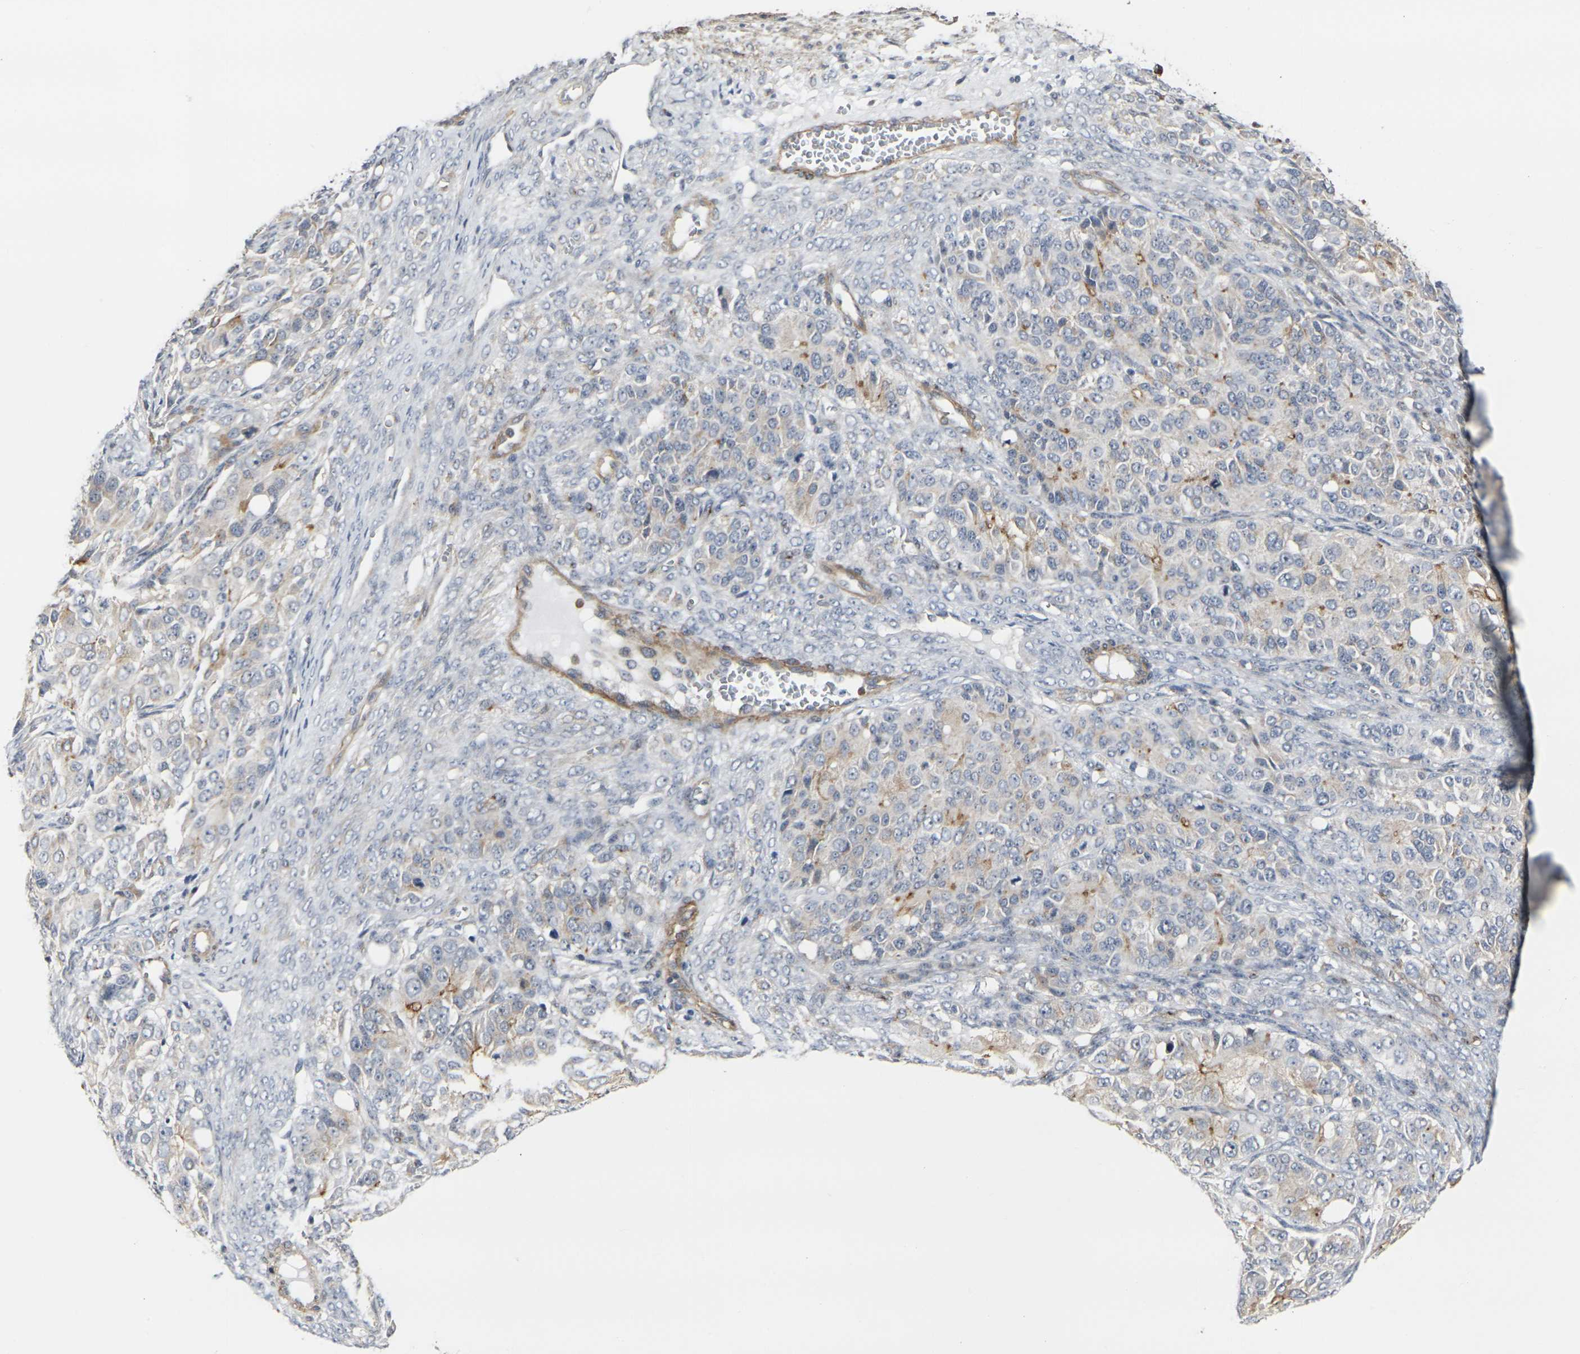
{"staining": {"intensity": "moderate", "quantity": "<25%", "location": "cytoplasmic/membranous"}, "tissue": "ovarian cancer", "cell_type": "Tumor cells", "image_type": "cancer", "snomed": [{"axis": "morphology", "description": "Carcinoma, endometroid"}, {"axis": "topography", "description": "Ovary"}], "caption": "Tumor cells display low levels of moderate cytoplasmic/membranous staining in approximately <25% of cells in human ovarian endometroid carcinoma.", "gene": "MYOF", "patient": {"sex": "female", "age": 51}}